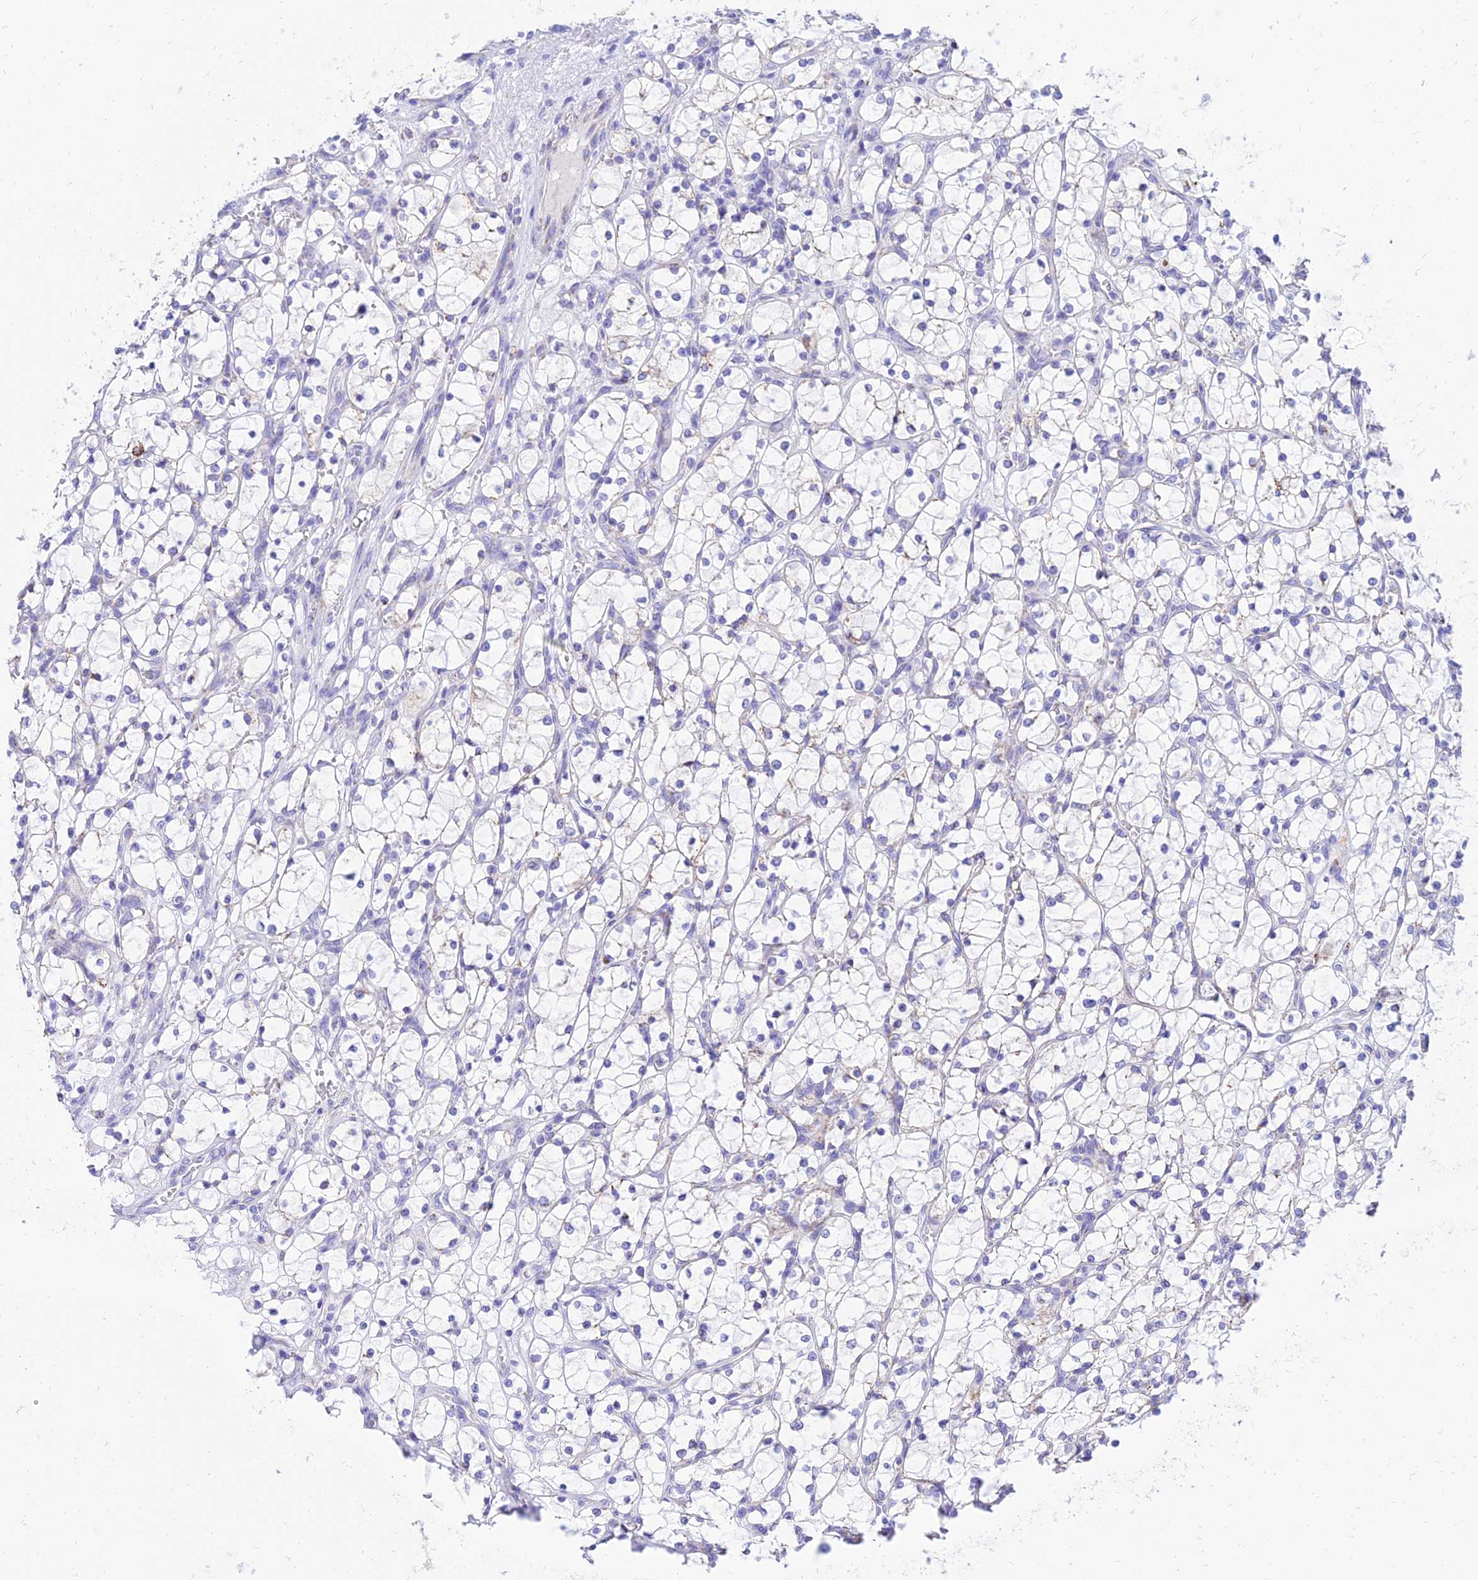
{"staining": {"intensity": "negative", "quantity": "none", "location": "none"}, "tissue": "renal cancer", "cell_type": "Tumor cells", "image_type": "cancer", "snomed": [{"axis": "morphology", "description": "Adenocarcinoma, NOS"}, {"axis": "topography", "description": "Kidney"}], "caption": "A micrograph of adenocarcinoma (renal) stained for a protein shows no brown staining in tumor cells.", "gene": "PKN3", "patient": {"sex": "female", "age": 69}}